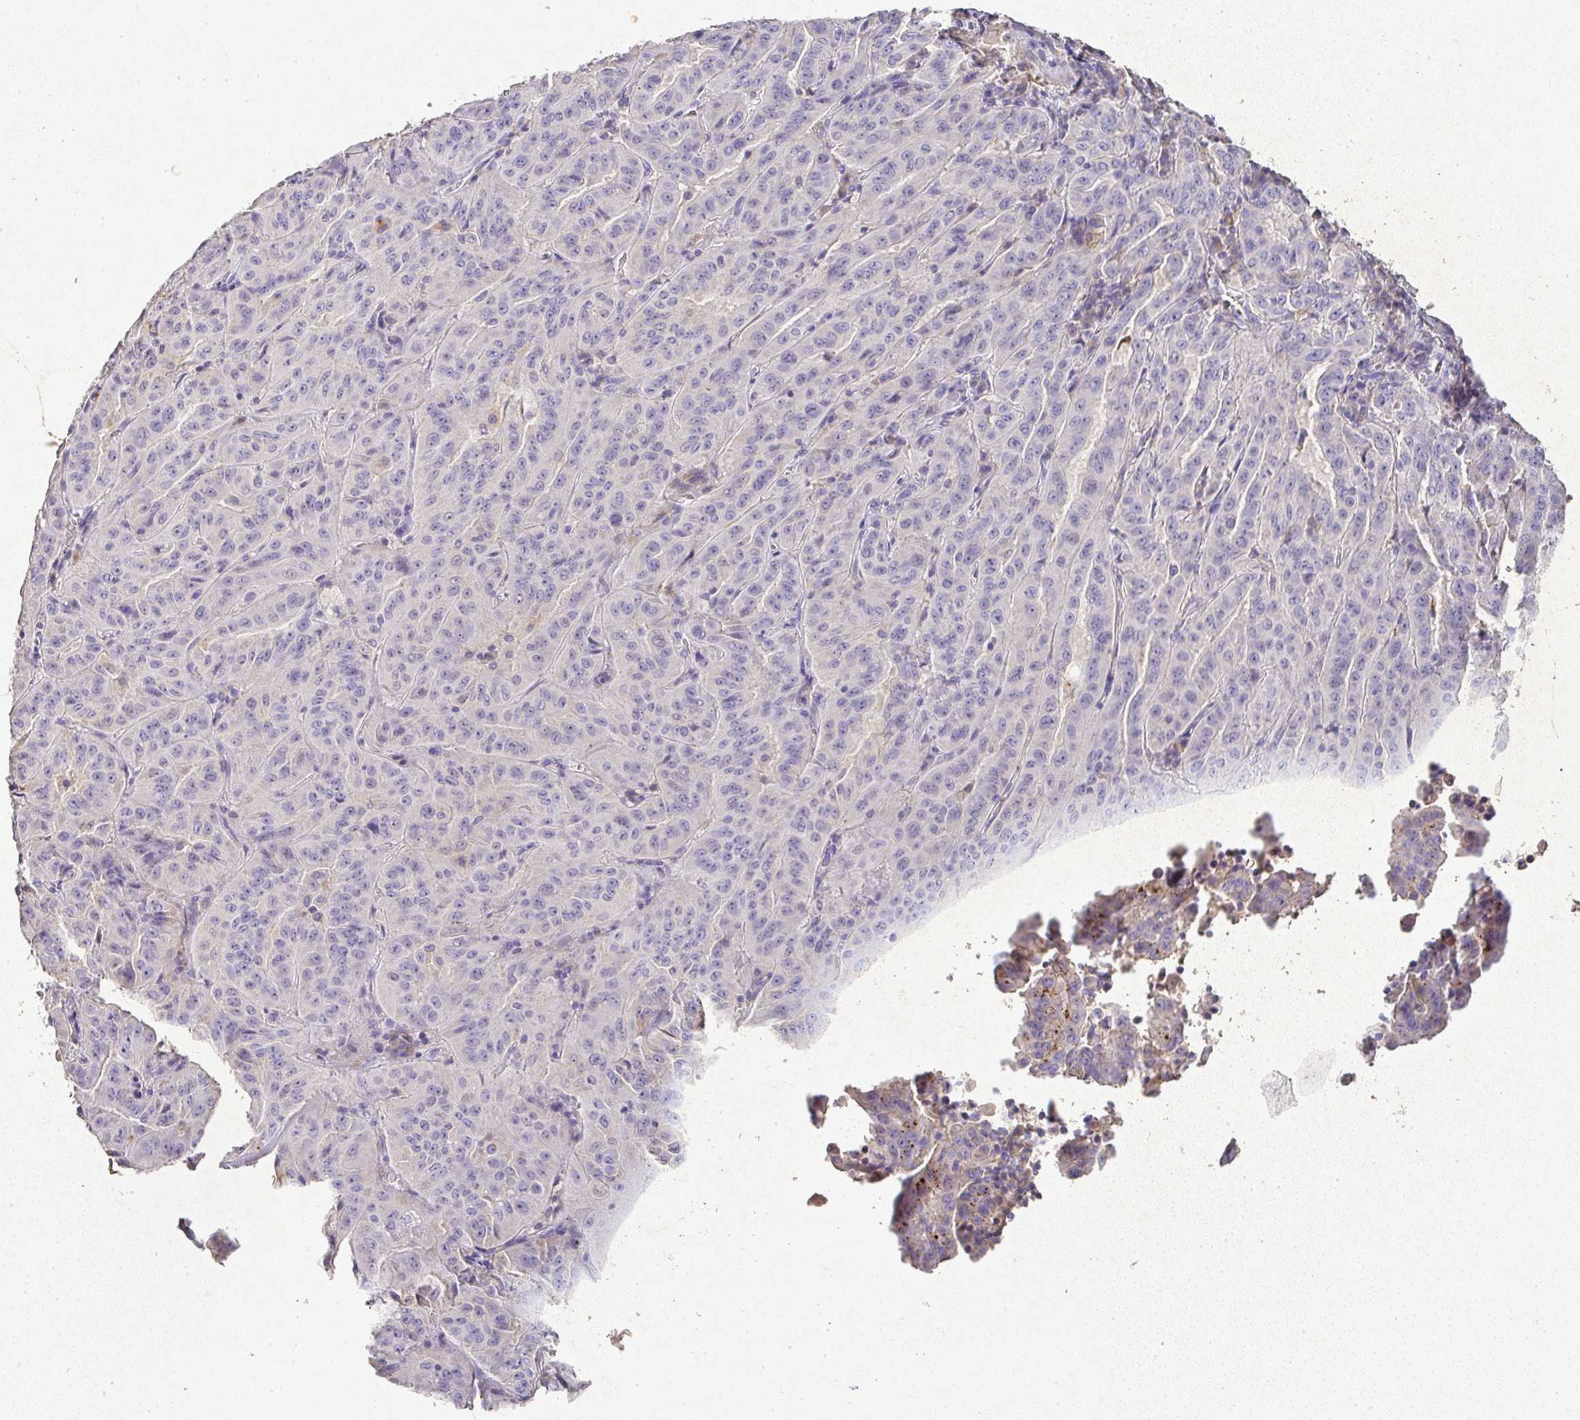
{"staining": {"intensity": "negative", "quantity": "none", "location": "none"}, "tissue": "pancreatic cancer", "cell_type": "Tumor cells", "image_type": "cancer", "snomed": [{"axis": "morphology", "description": "Adenocarcinoma, NOS"}, {"axis": "topography", "description": "Pancreas"}], "caption": "The photomicrograph demonstrates no staining of tumor cells in adenocarcinoma (pancreatic).", "gene": "RPS2", "patient": {"sex": "male", "age": 63}}